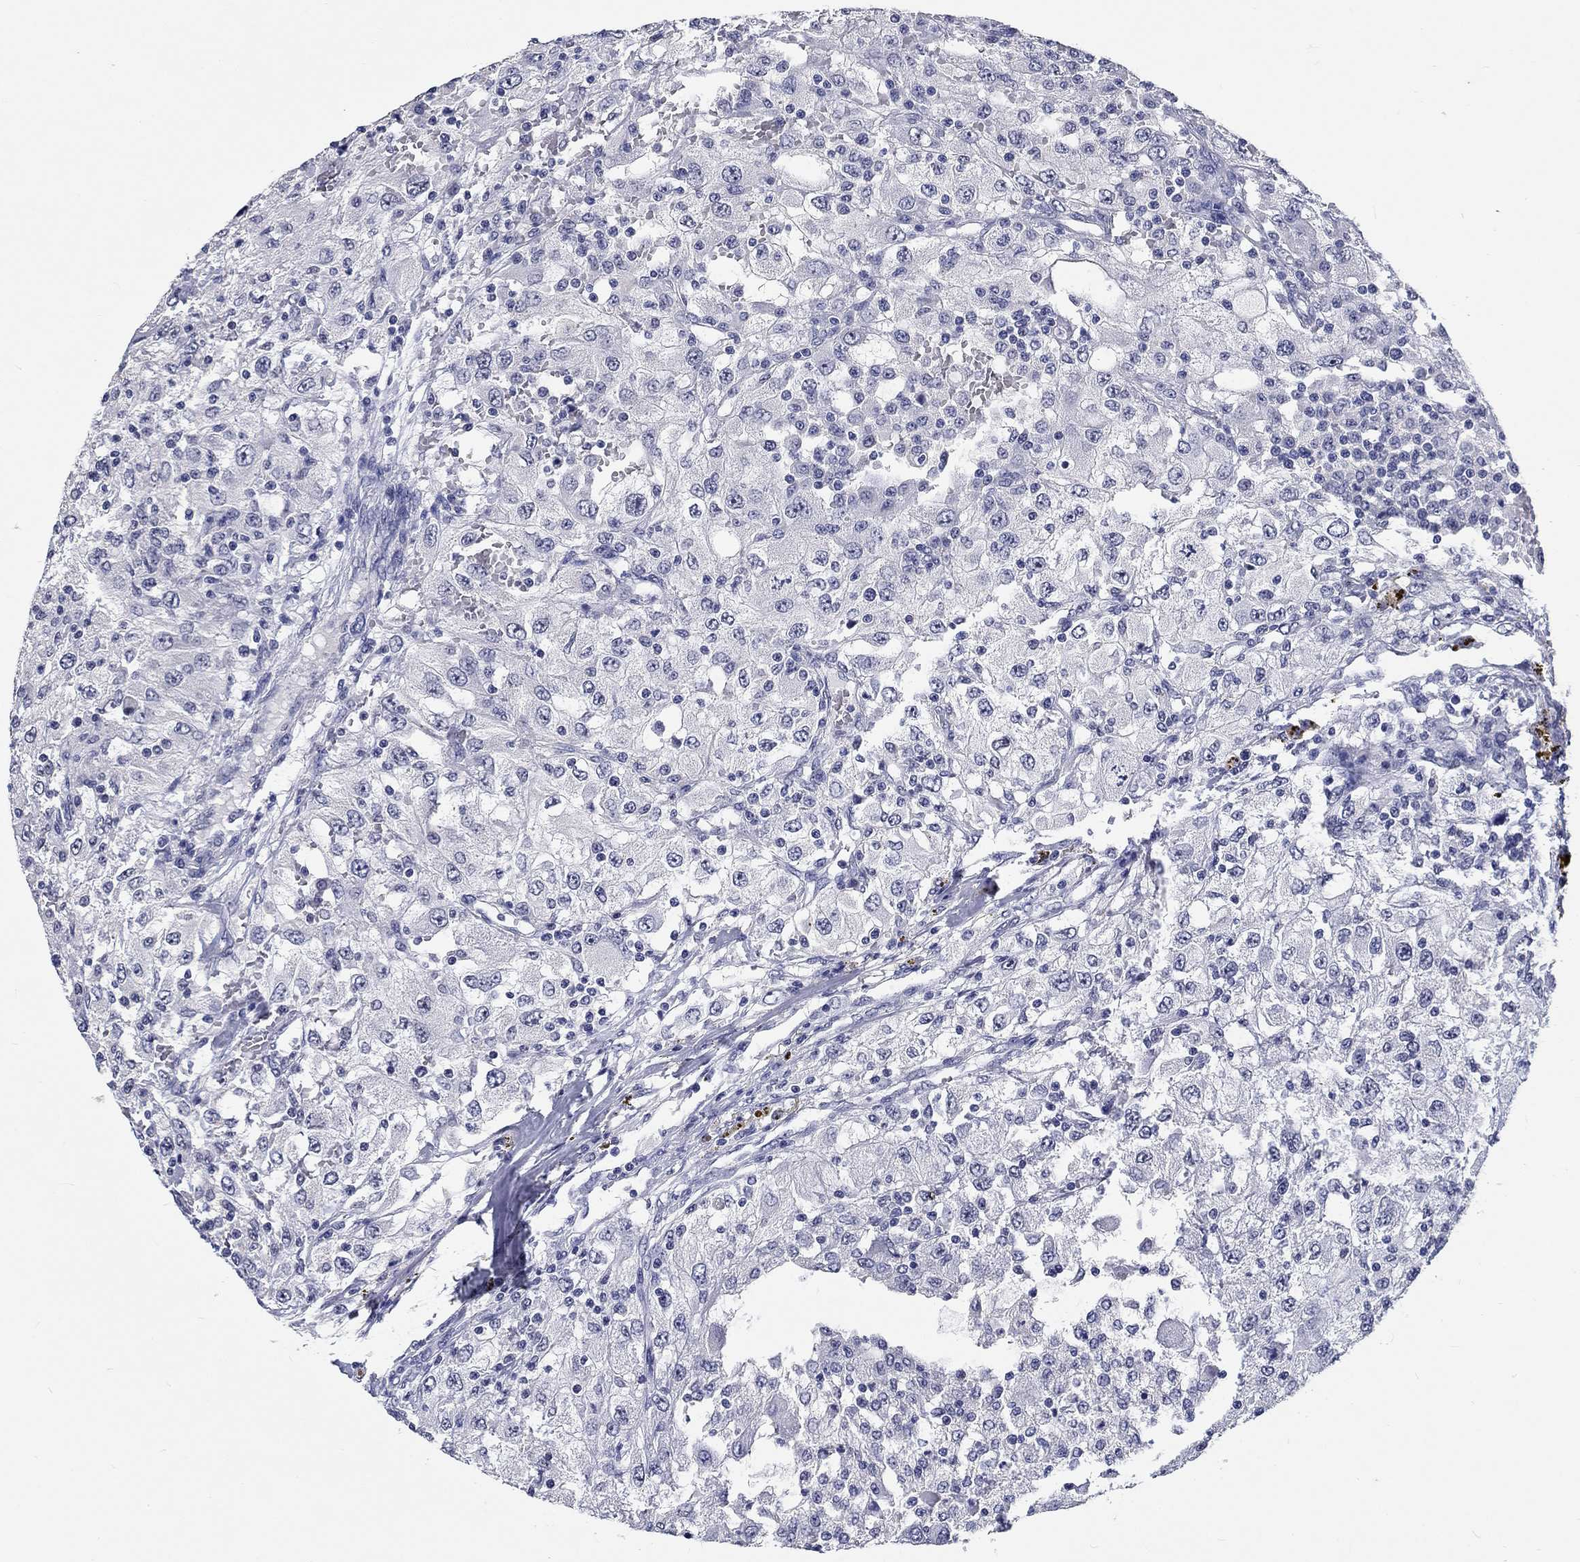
{"staining": {"intensity": "negative", "quantity": "none", "location": "none"}, "tissue": "renal cancer", "cell_type": "Tumor cells", "image_type": "cancer", "snomed": [{"axis": "morphology", "description": "Adenocarcinoma, NOS"}, {"axis": "topography", "description": "Kidney"}], "caption": "A photomicrograph of renal adenocarcinoma stained for a protein exhibits no brown staining in tumor cells.", "gene": "GRIN1", "patient": {"sex": "female", "age": 67}}